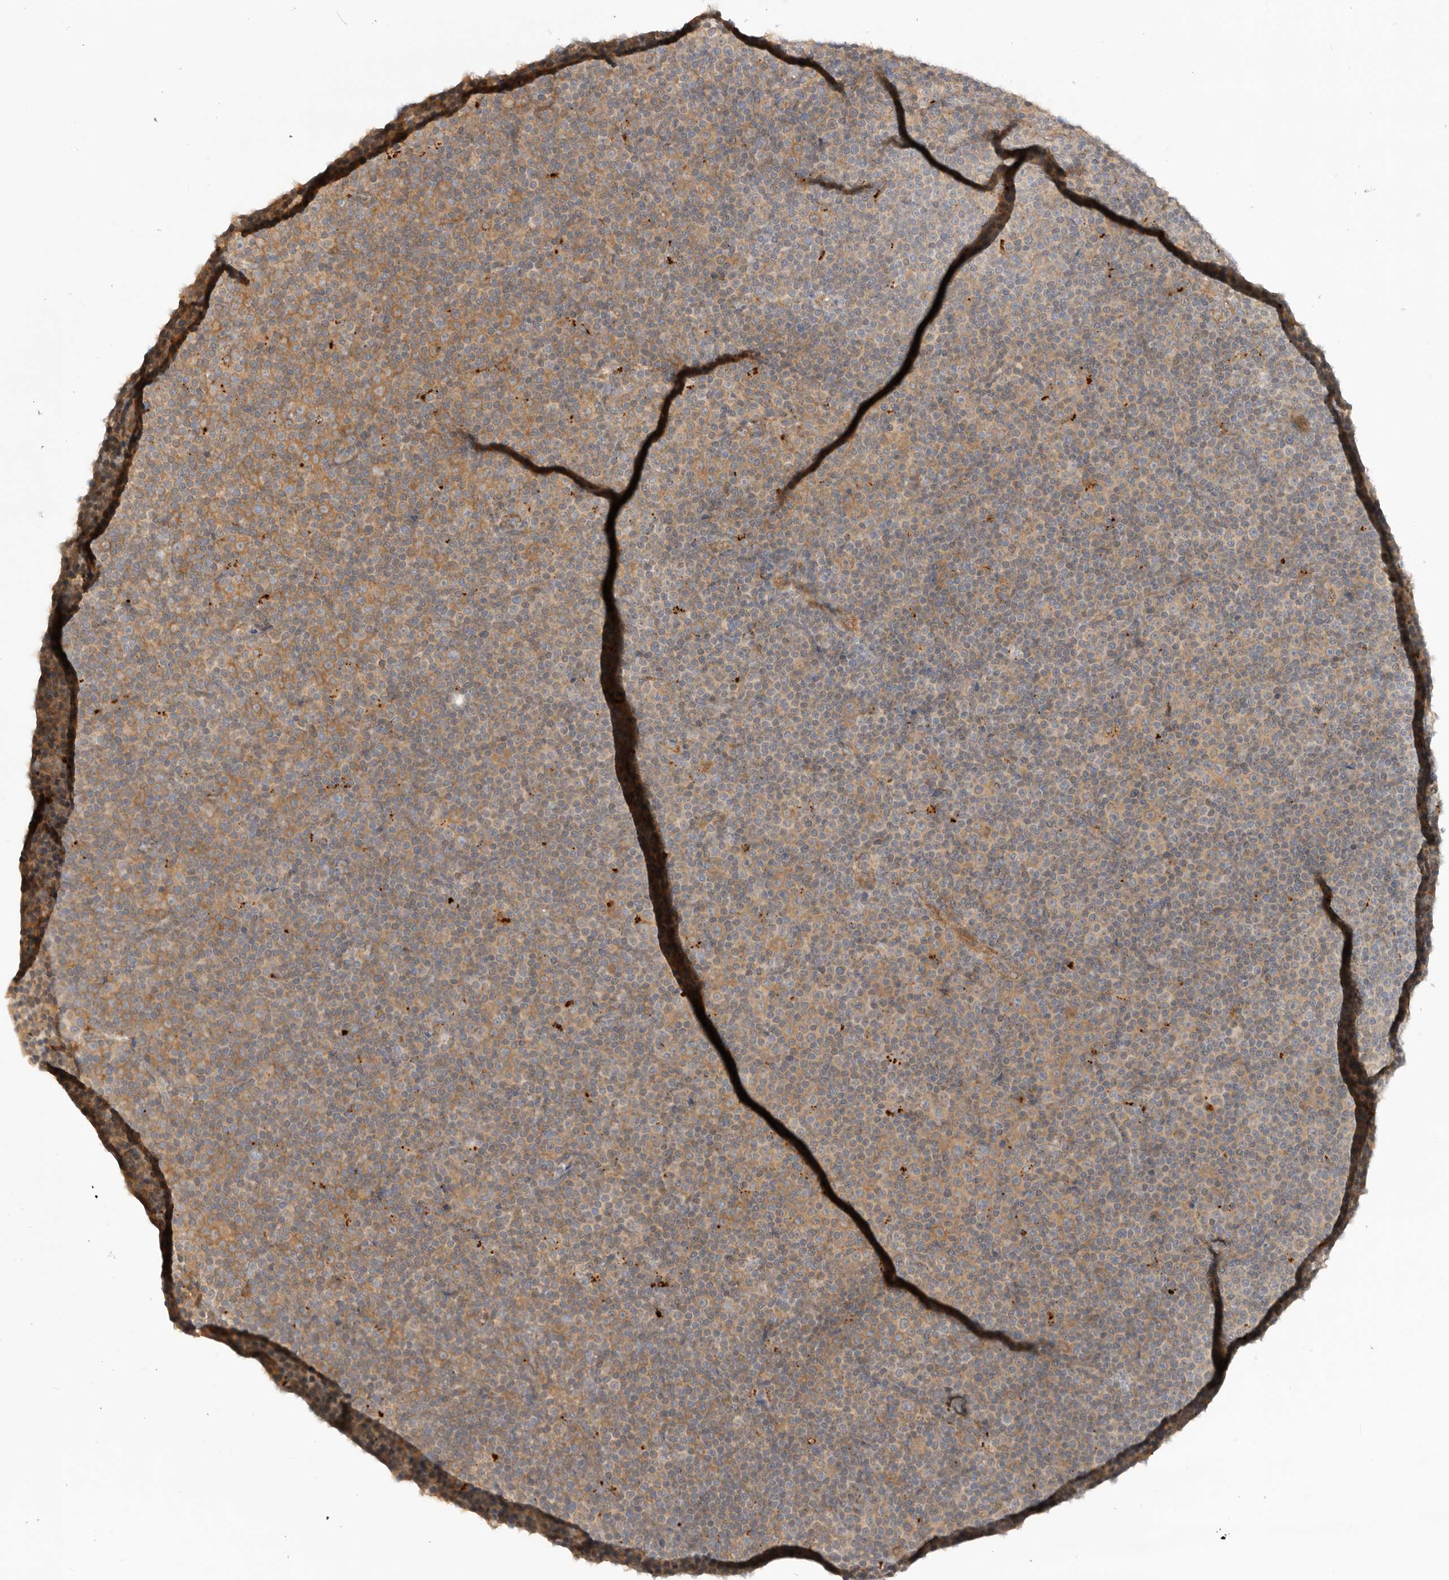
{"staining": {"intensity": "weak", "quantity": "25%-75%", "location": "cytoplasmic/membranous"}, "tissue": "lymphoma", "cell_type": "Tumor cells", "image_type": "cancer", "snomed": [{"axis": "morphology", "description": "Malignant lymphoma, non-Hodgkin's type, Low grade"}, {"axis": "topography", "description": "Lymph node"}], "caption": "Immunohistochemistry (IHC) histopathology image of neoplastic tissue: human lymphoma stained using immunohistochemistry (IHC) demonstrates low levels of weak protein expression localized specifically in the cytoplasmic/membranous of tumor cells, appearing as a cytoplasmic/membranous brown color.", "gene": "GNE", "patient": {"sex": "female", "age": 67}}